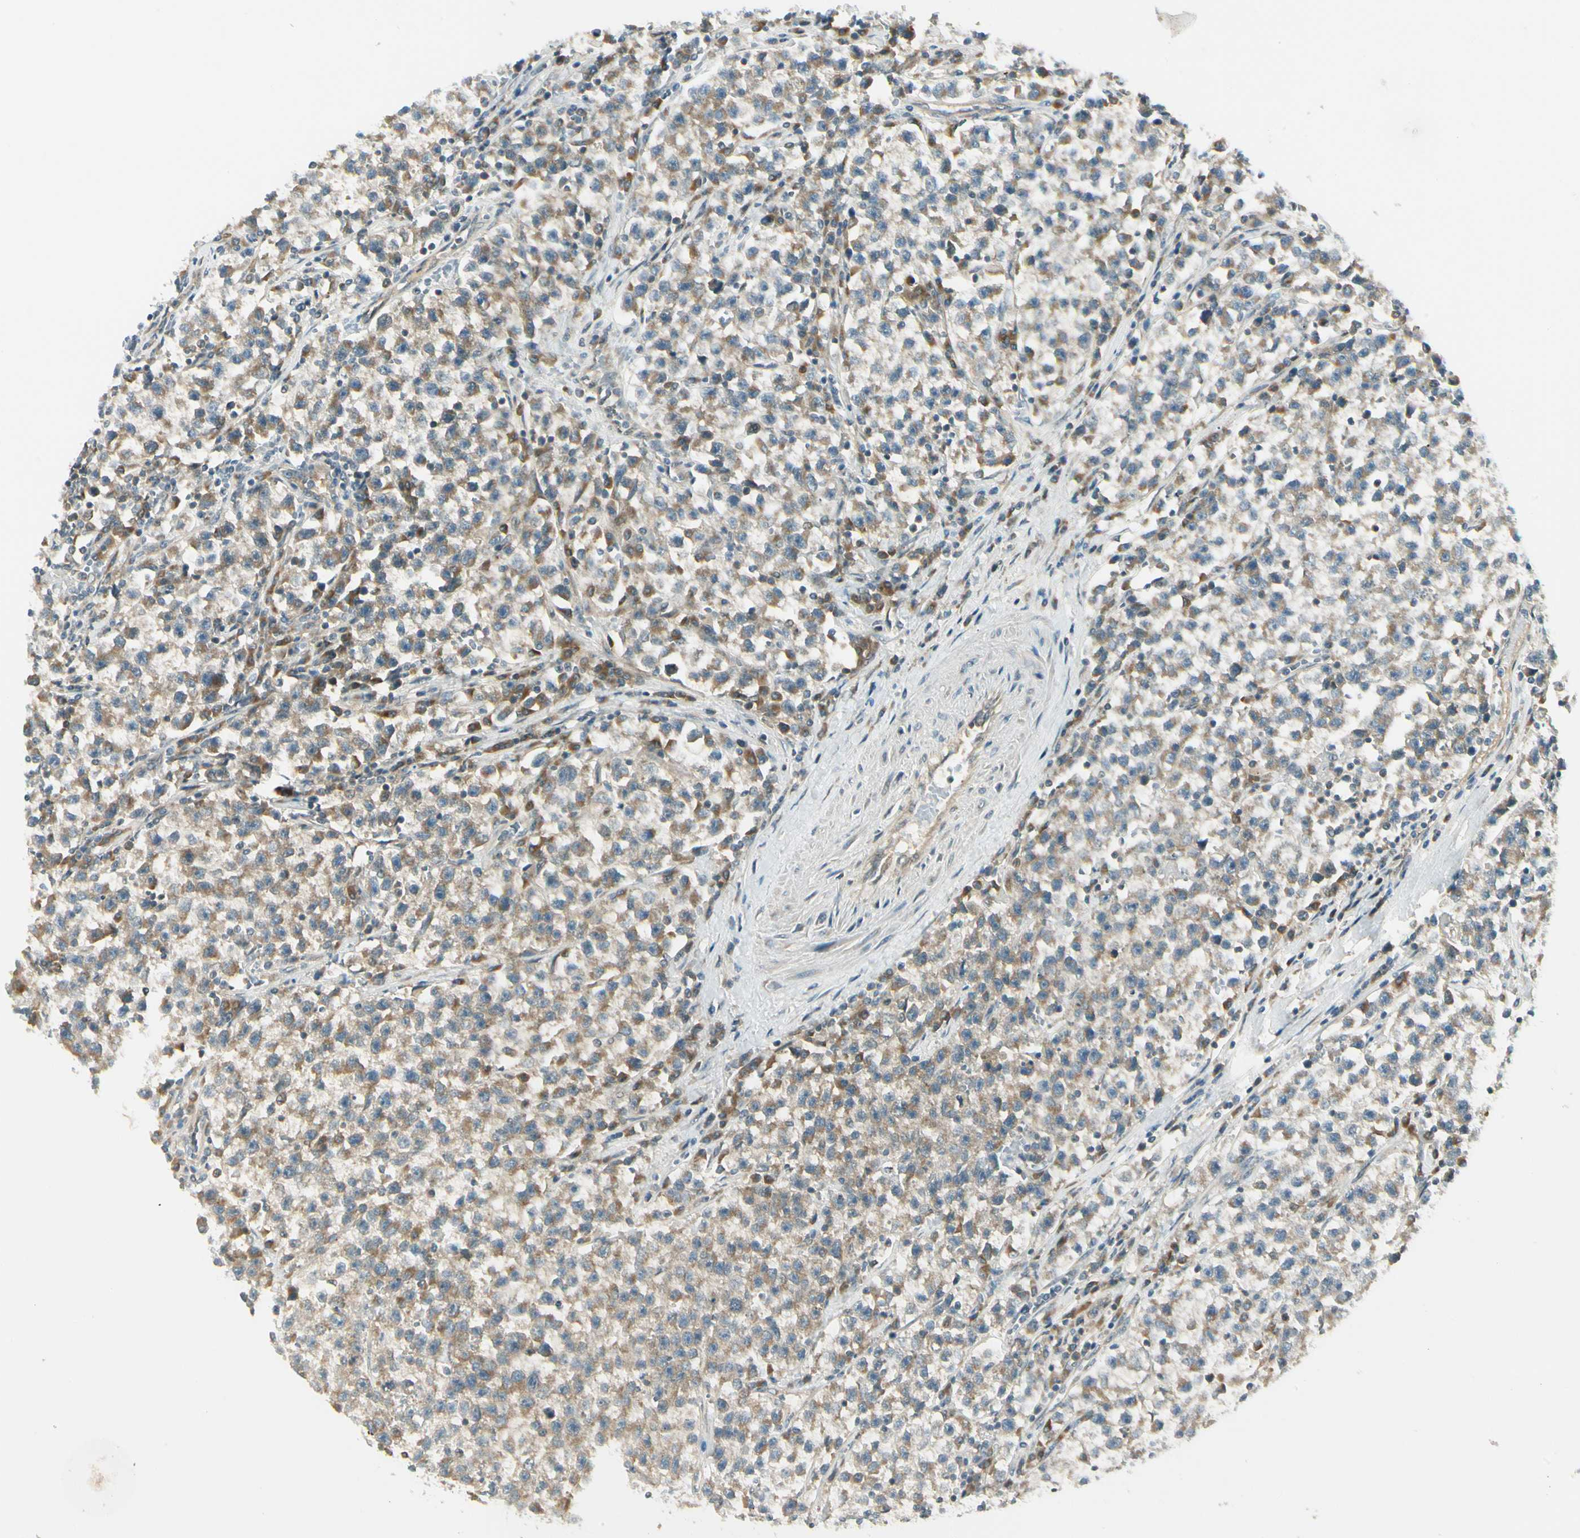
{"staining": {"intensity": "moderate", "quantity": ">75%", "location": "cytoplasmic/membranous"}, "tissue": "testis cancer", "cell_type": "Tumor cells", "image_type": "cancer", "snomed": [{"axis": "morphology", "description": "Seminoma, NOS"}, {"axis": "topography", "description": "Testis"}], "caption": "Testis cancer (seminoma) stained for a protein (brown) reveals moderate cytoplasmic/membranous positive expression in approximately >75% of tumor cells.", "gene": "BNIP1", "patient": {"sex": "male", "age": 22}}